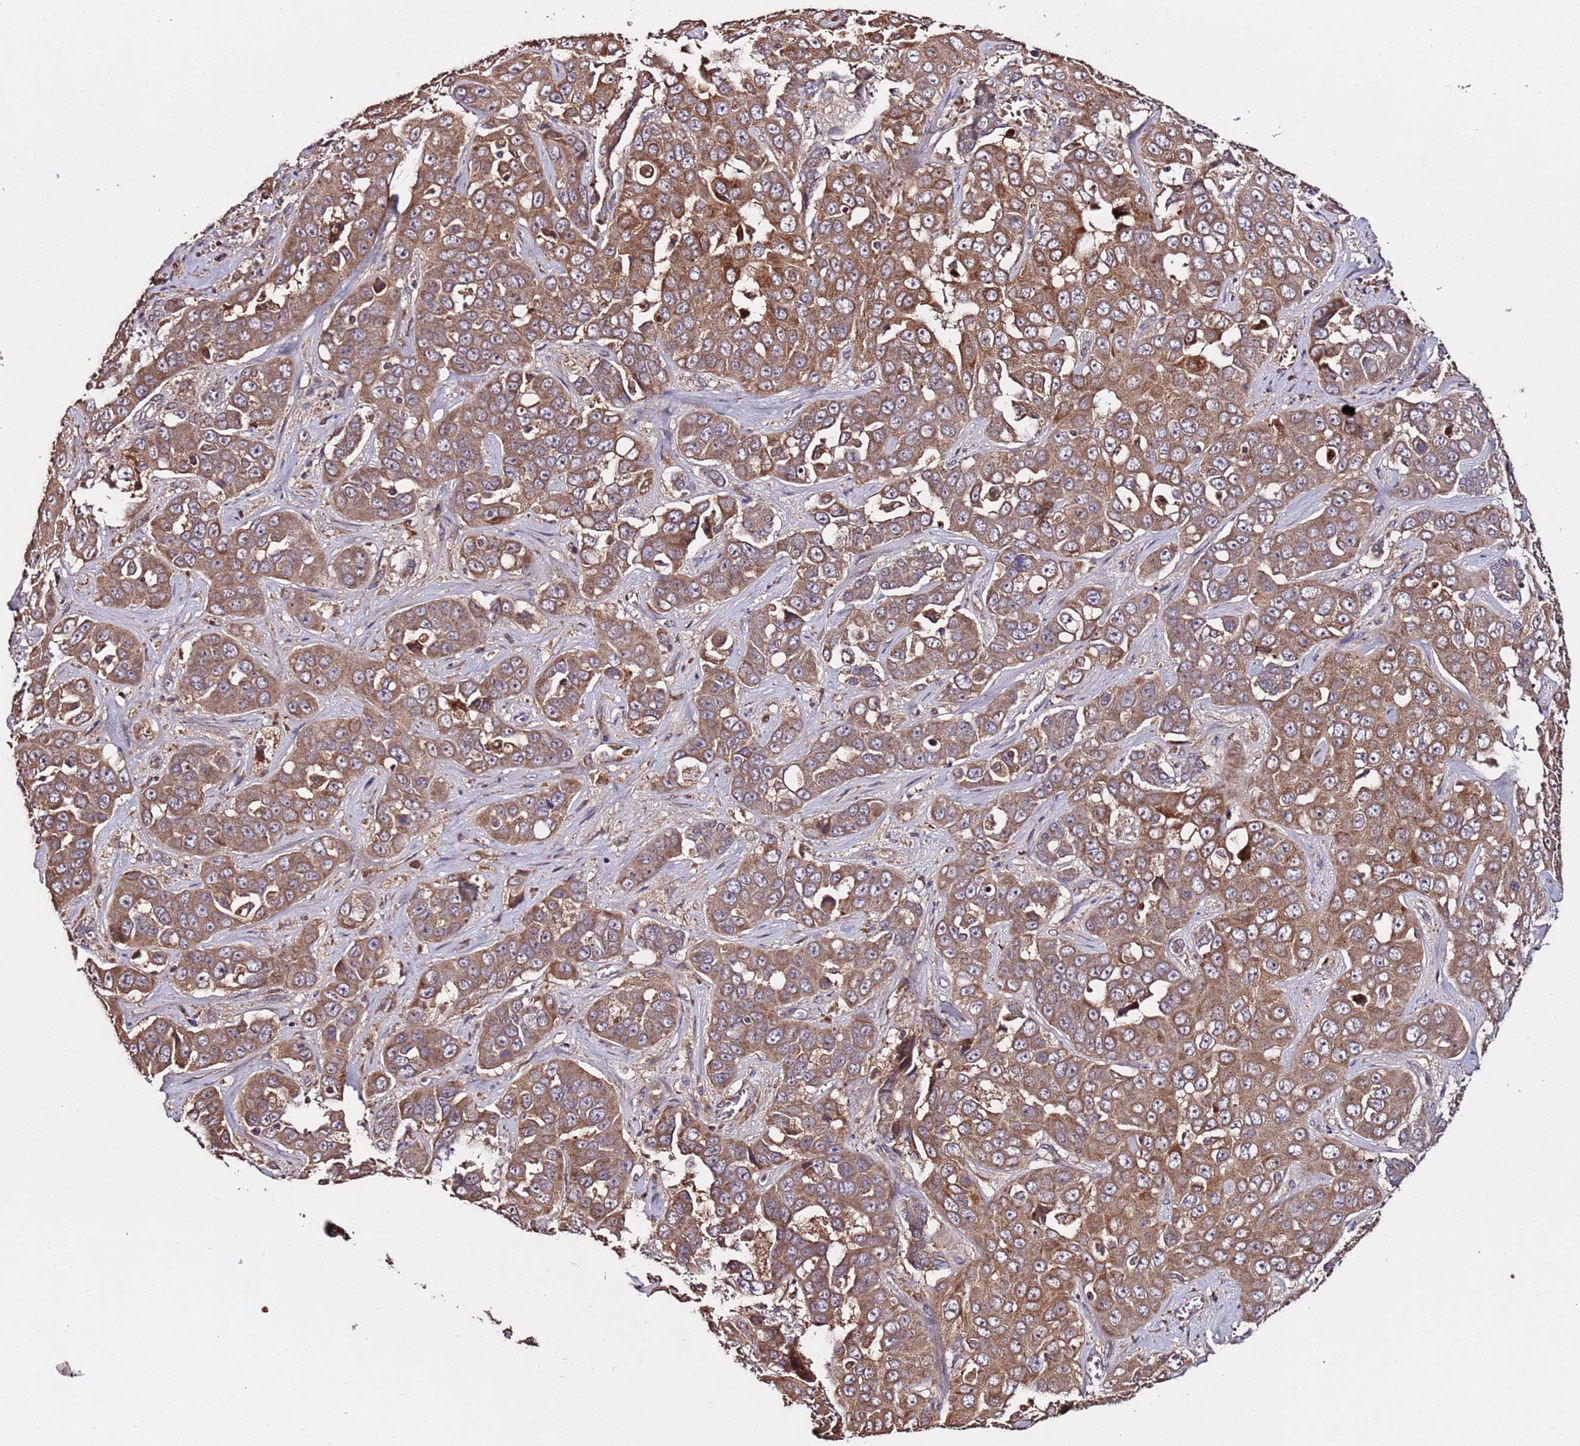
{"staining": {"intensity": "moderate", "quantity": ">75%", "location": "cytoplasmic/membranous"}, "tissue": "liver cancer", "cell_type": "Tumor cells", "image_type": "cancer", "snomed": [{"axis": "morphology", "description": "Cholangiocarcinoma"}, {"axis": "topography", "description": "Liver"}], "caption": "Liver cancer stained with DAB IHC demonstrates medium levels of moderate cytoplasmic/membranous expression in approximately >75% of tumor cells. (IHC, brightfield microscopy, high magnification).", "gene": "RPS15A", "patient": {"sex": "female", "age": 52}}